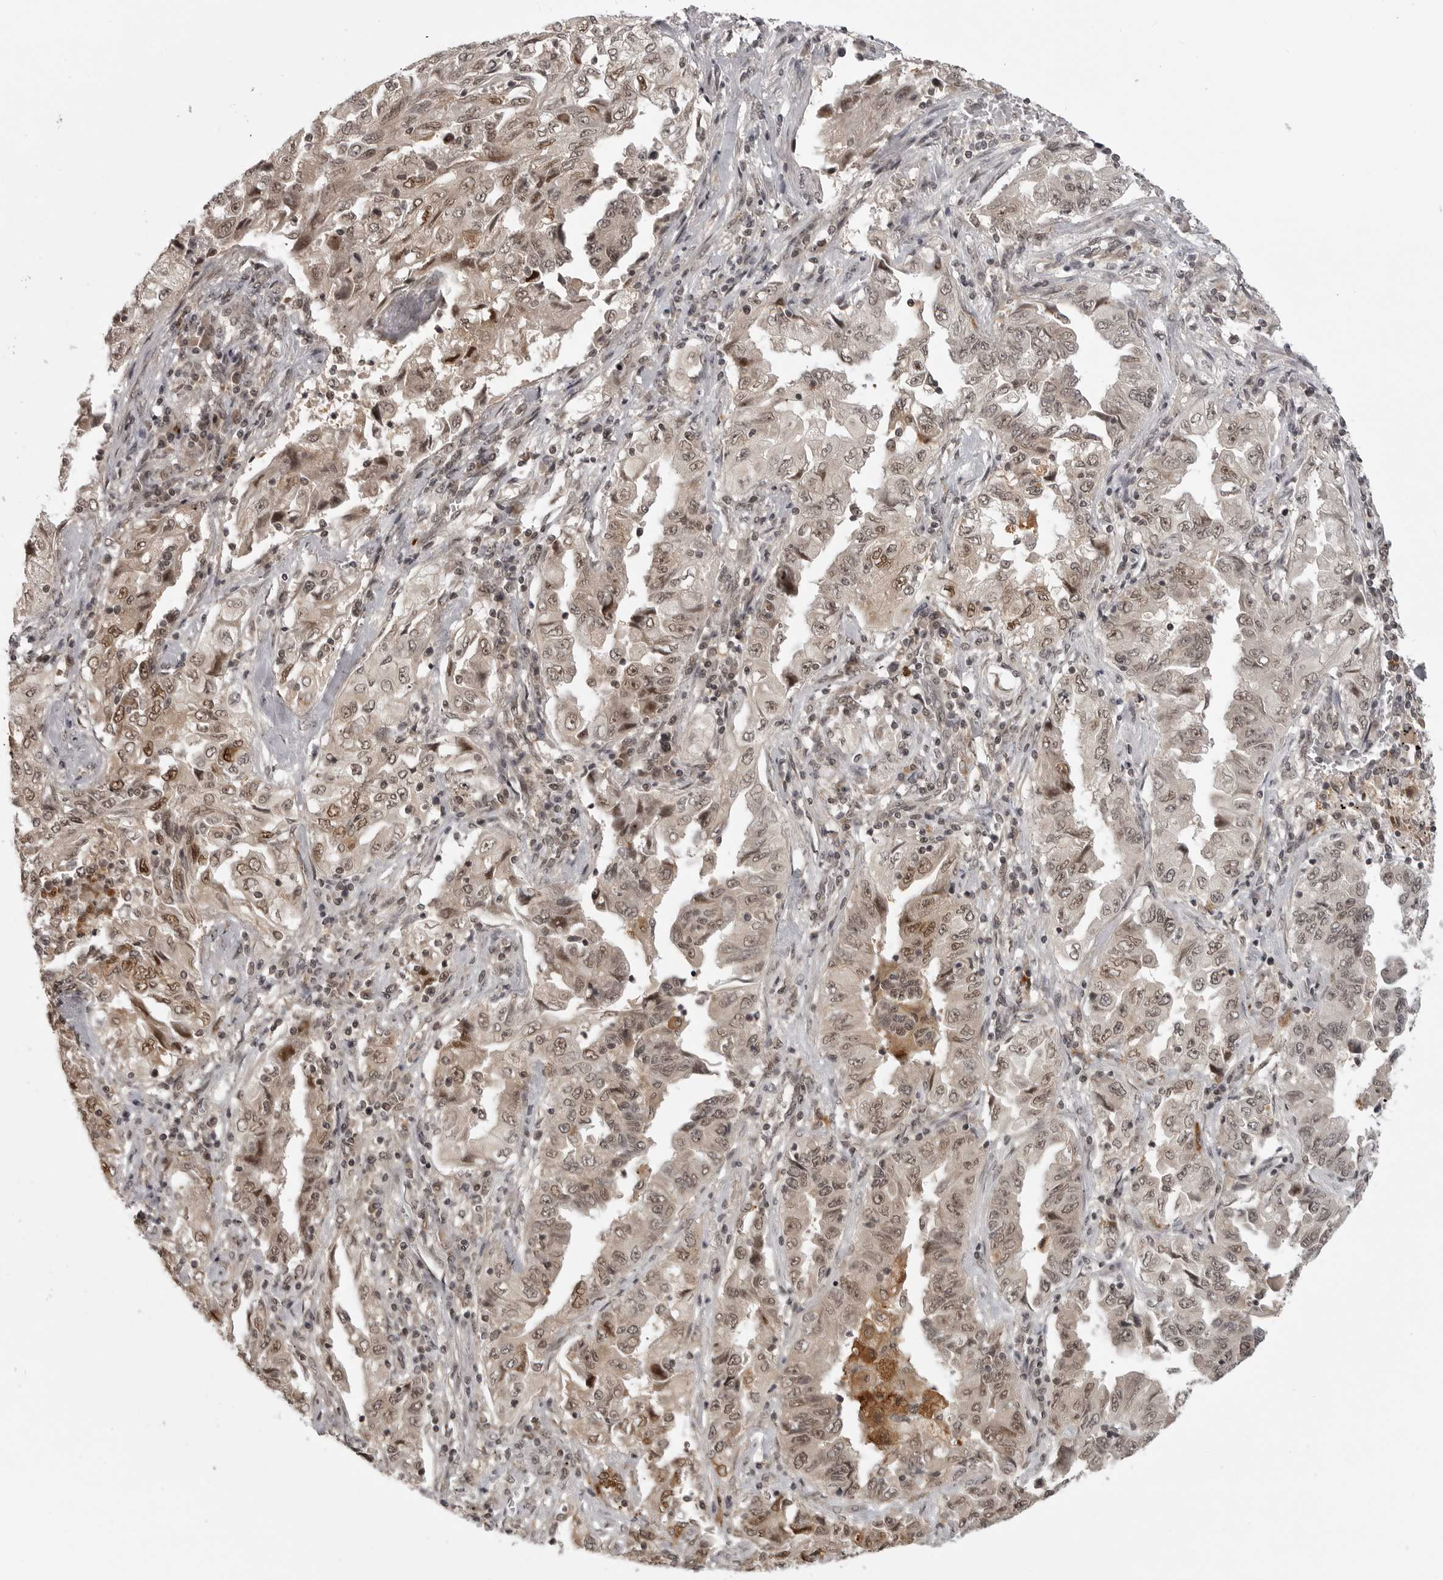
{"staining": {"intensity": "moderate", "quantity": "25%-75%", "location": "cytoplasmic/membranous,nuclear"}, "tissue": "lung cancer", "cell_type": "Tumor cells", "image_type": "cancer", "snomed": [{"axis": "morphology", "description": "Adenocarcinoma, NOS"}, {"axis": "topography", "description": "Lung"}], "caption": "A brown stain labels moderate cytoplasmic/membranous and nuclear expression of a protein in human lung cancer (adenocarcinoma) tumor cells.", "gene": "PEG3", "patient": {"sex": "female", "age": 51}}